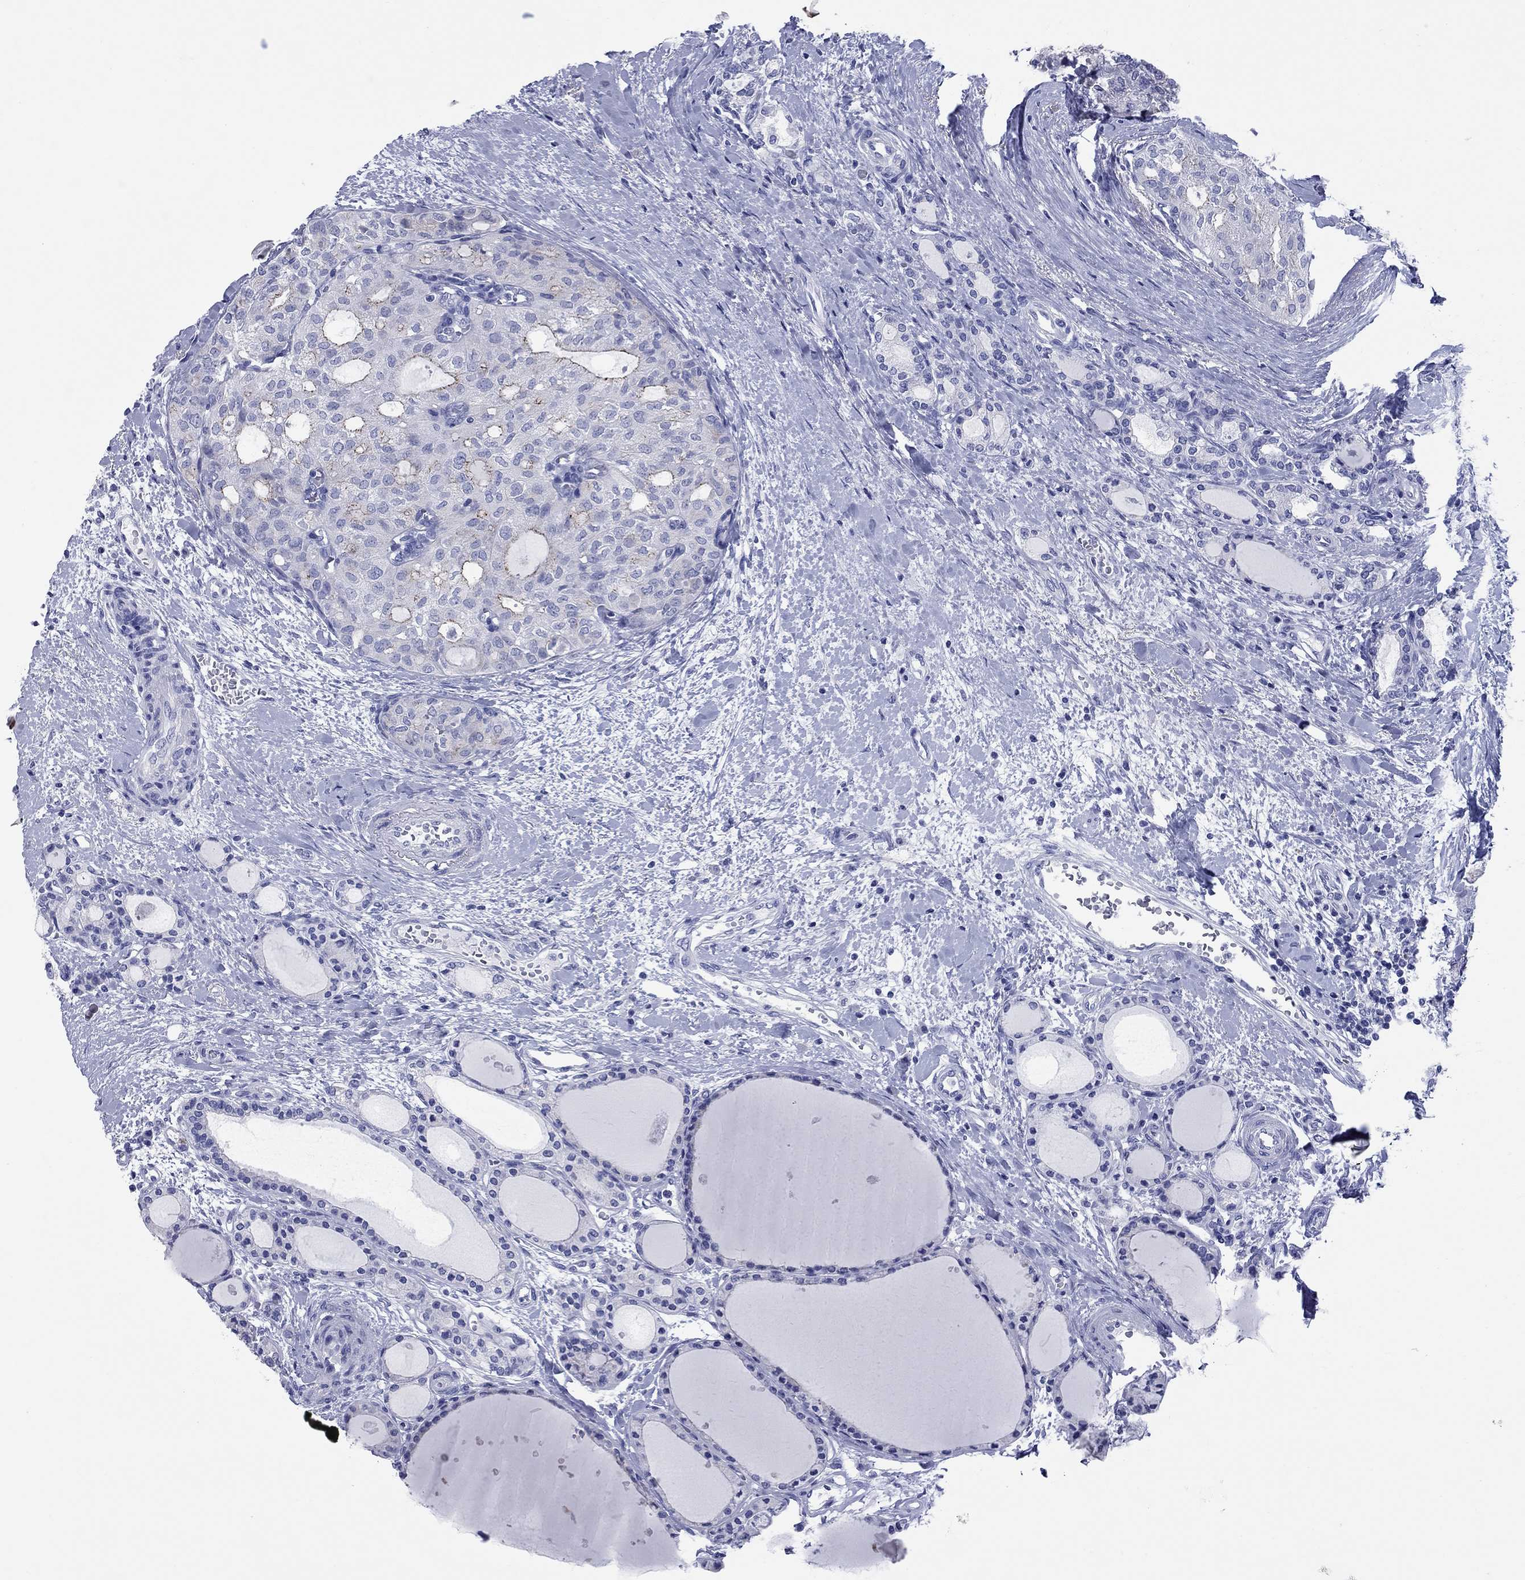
{"staining": {"intensity": "negative", "quantity": "none", "location": "none"}, "tissue": "thyroid cancer", "cell_type": "Tumor cells", "image_type": "cancer", "snomed": [{"axis": "morphology", "description": "Follicular adenoma carcinoma, NOS"}, {"axis": "topography", "description": "Thyroid gland"}], "caption": "A high-resolution image shows immunohistochemistry (IHC) staining of thyroid cancer (follicular adenoma carcinoma), which exhibits no significant positivity in tumor cells. The staining is performed using DAB (3,3'-diaminobenzidine) brown chromogen with nuclei counter-stained in using hematoxylin.", "gene": "CCNA1", "patient": {"sex": "male", "age": 75}}